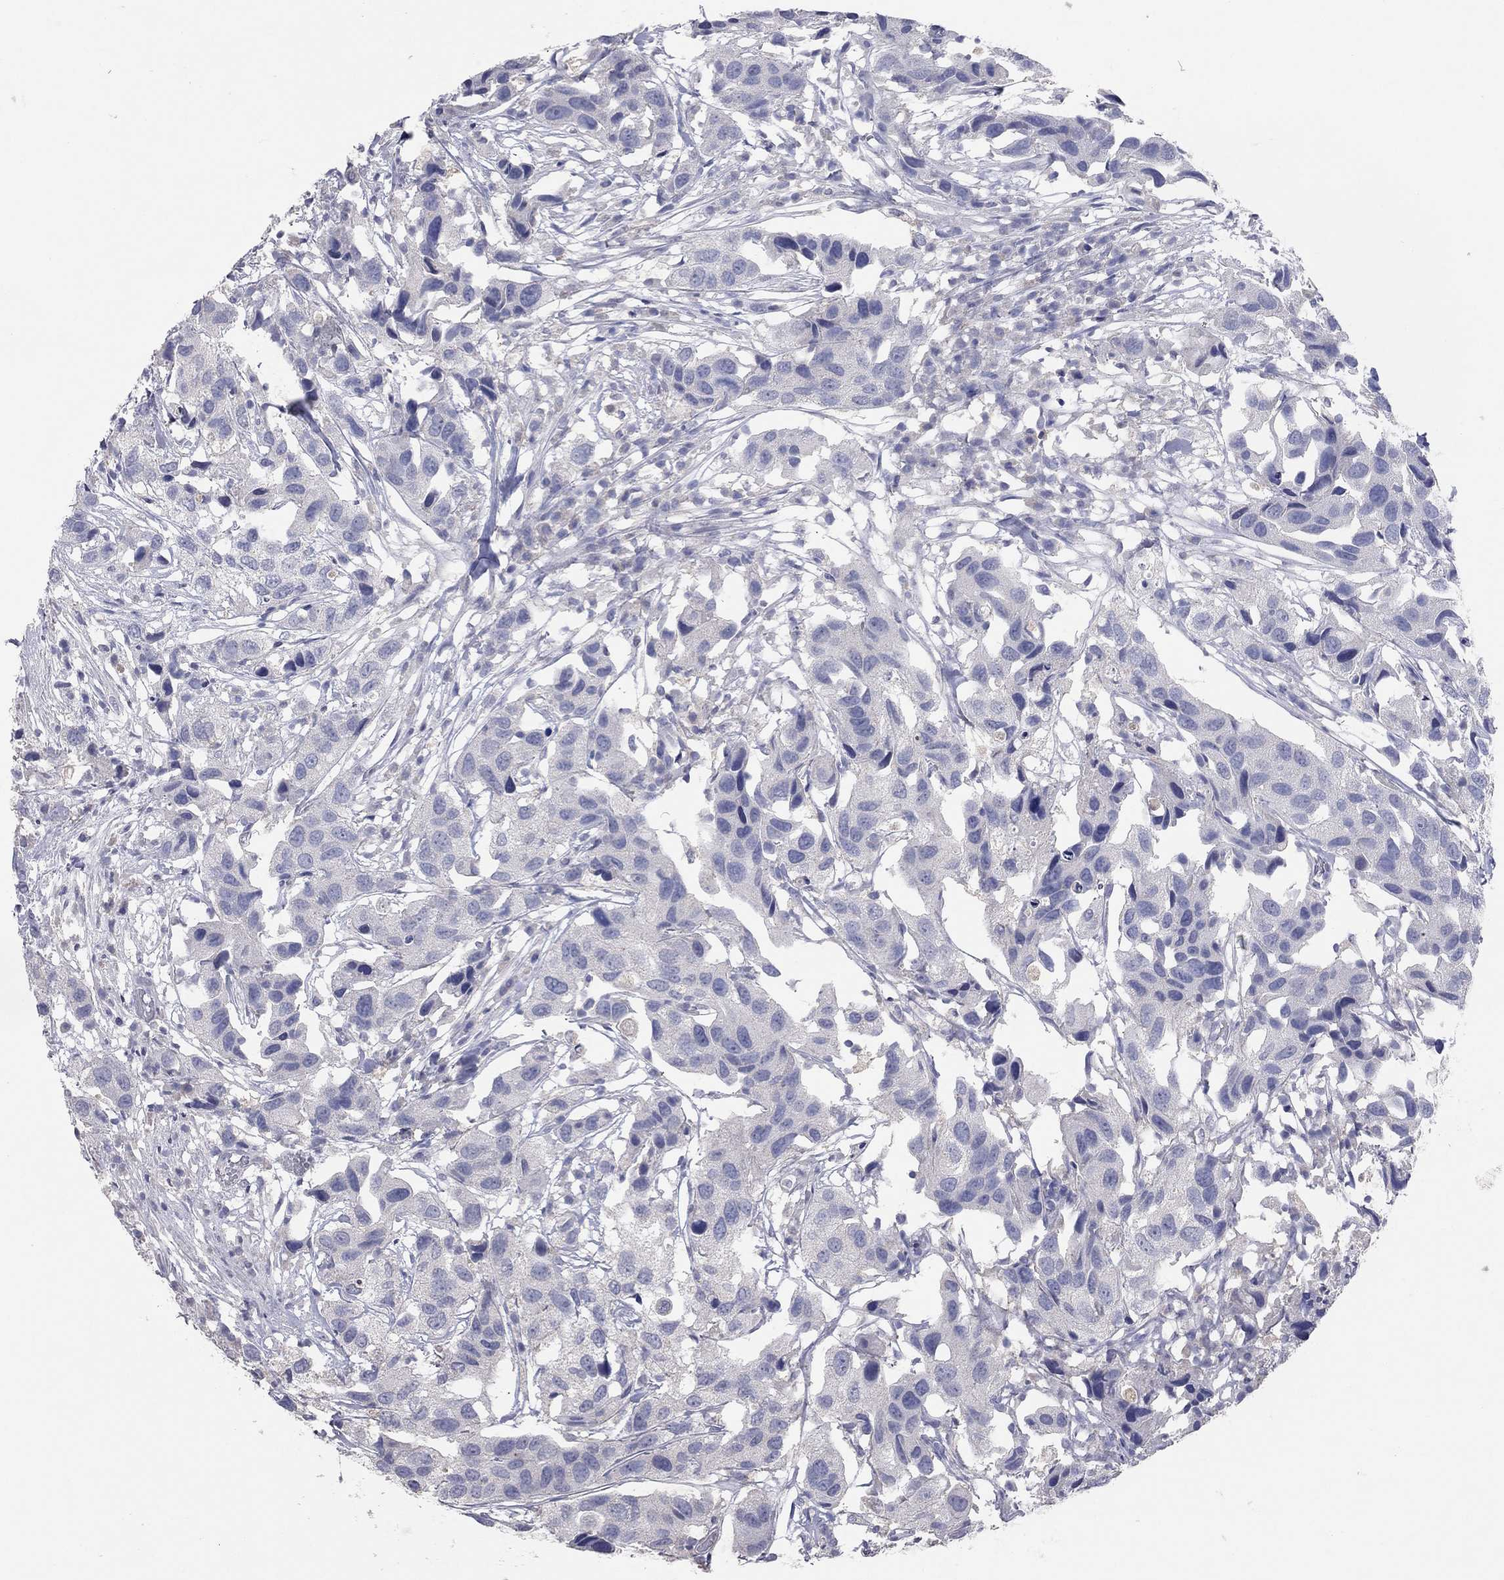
{"staining": {"intensity": "negative", "quantity": "none", "location": "none"}, "tissue": "urothelial cancer", "cell_type": "Tumor cells", "image_type": "cancer", "snomed": [{"axis": "morphology", "description": "Urothelial carcinoma, High grade"}, {"axis": "topography", "description": "Urinary bladder"}], "caption": "Tumor cells show no significant protein expression in high-grade urothelial carcinoma. (DAB IHC, high magnification).", "gene": "MMP13", "patient": {"sex": "male", "age": 79}}